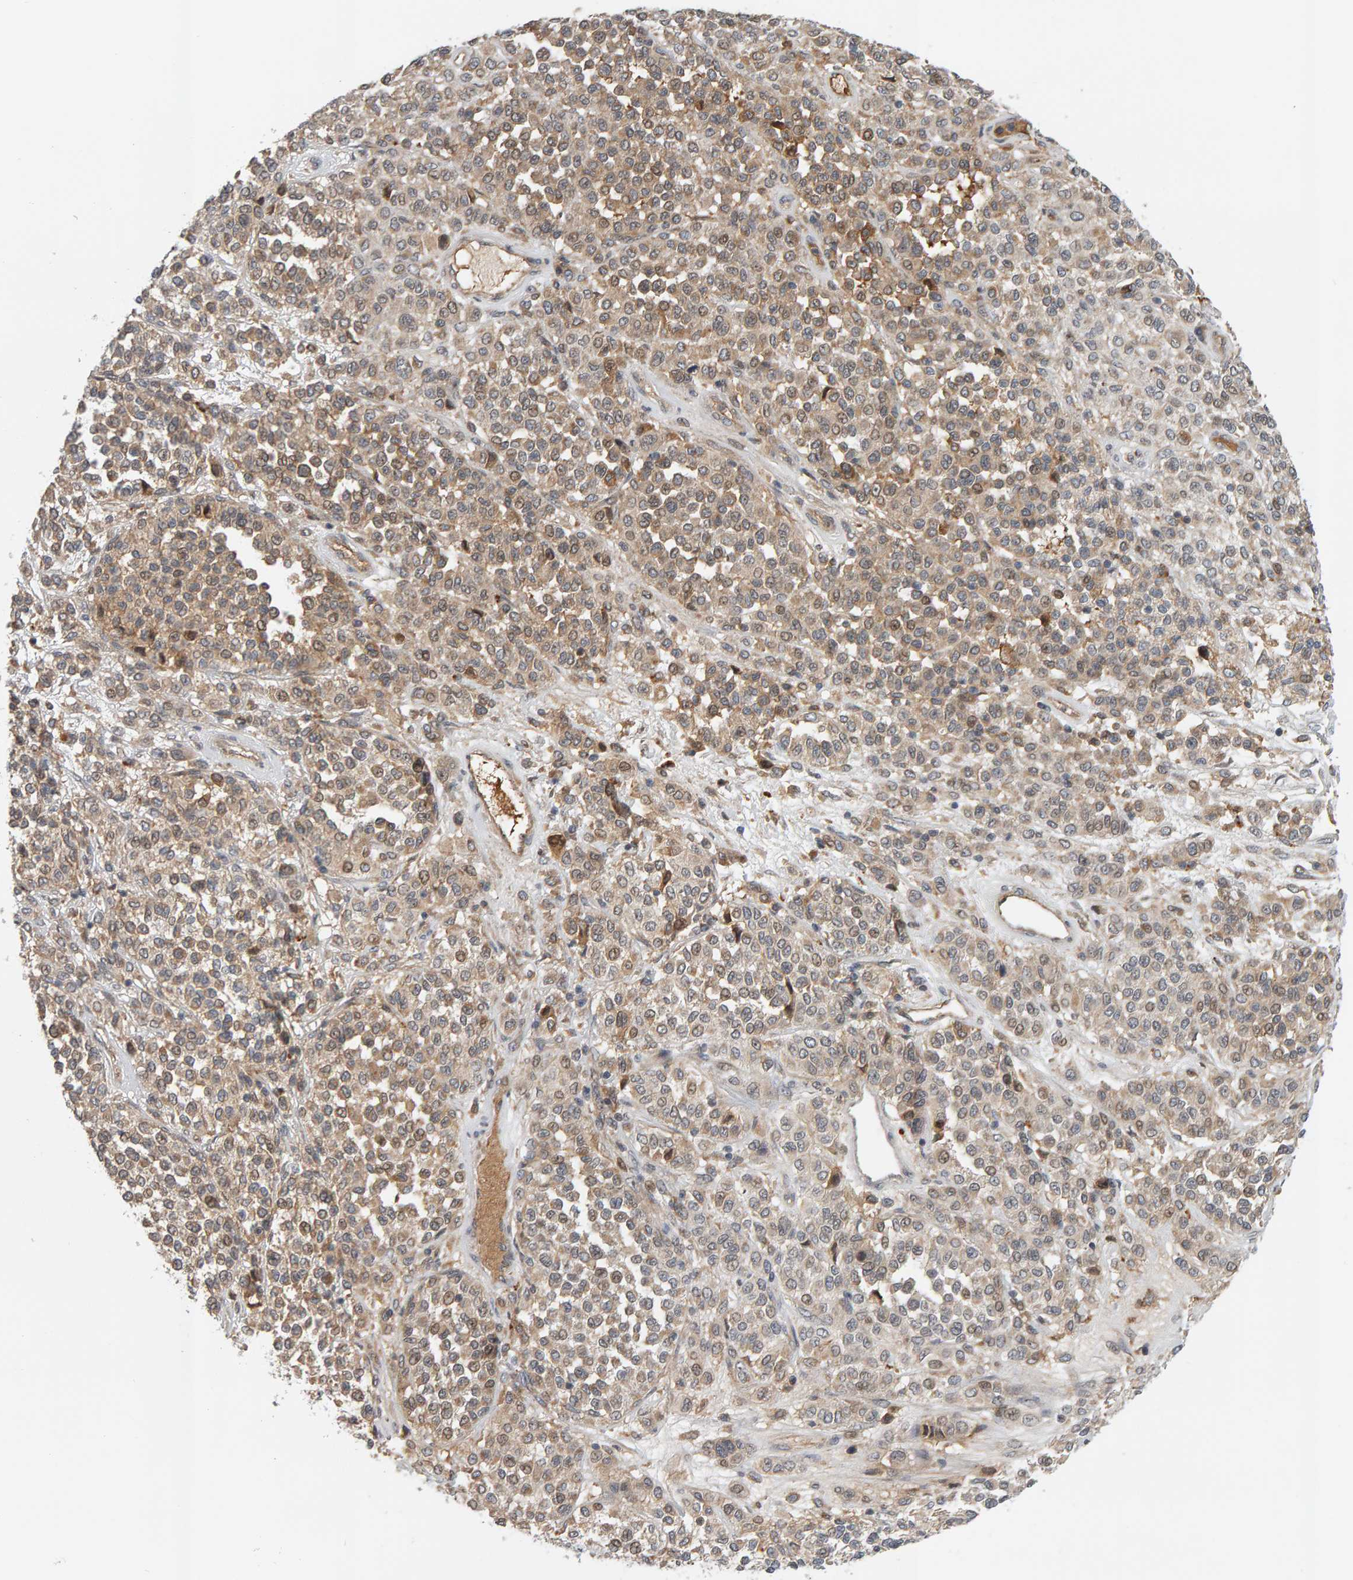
{"staining": {"intensity": "moderate", "quantity": ">75%", "location": "cytoplasmic/membranous"}, "tissue": "melanoma", "cell_type": "Tumor cells", "image_type": "cancer", "snomed": [{"axis": "morphology", "description": "Malignant melanoma, Metastatic site"}, {"axis": "topography", "description": "Pancreas"}], "caption": "Protein staining of malignant melanoma (metastatic site) tissue displays moderate cytoplasmic/membranous positivity in approximately >75% of tumor cells. (brown staining indicates protein expression, while blue staining denotes nuclei).", "gene": "ZNF160", "patient": {"sex": "female", "age": 30}}